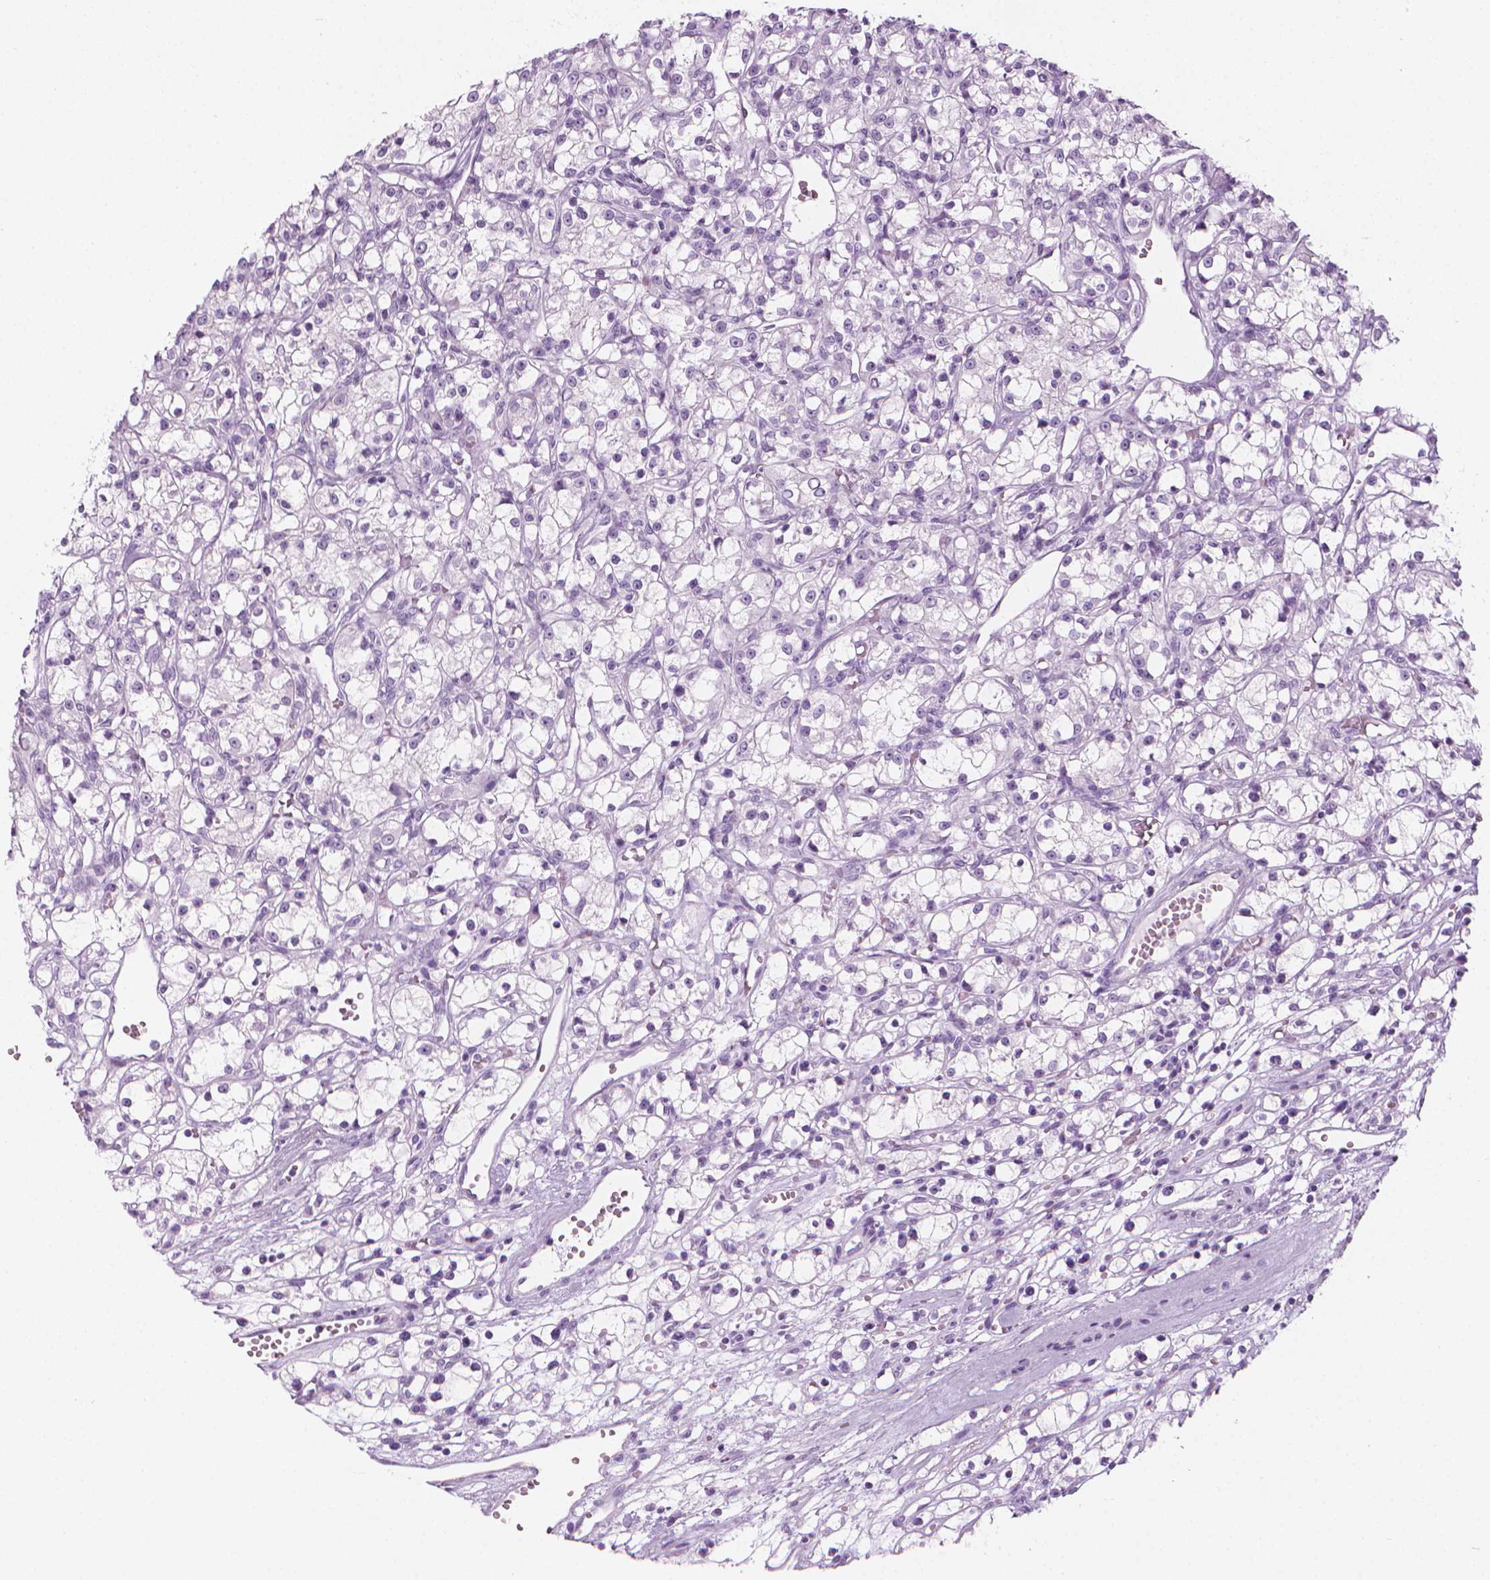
{"staining": {"intensity": "negative", "quantity": "none", "location": "none"}, "tissue": "renal cancer", "cell_type": "Tumor cells", "image_type": "cancer", "snomed": [{"axis": "morphology", "description": "Adenocarcinoma, NOS"}, {"axis": "topography", "description": "Kidney"}], "caption": "There is no significant positivity in tumor cells of renal cancer (adenocarcinoma).", "gene": "SCG3", "patient": {"sex": "female", "age": 59}}